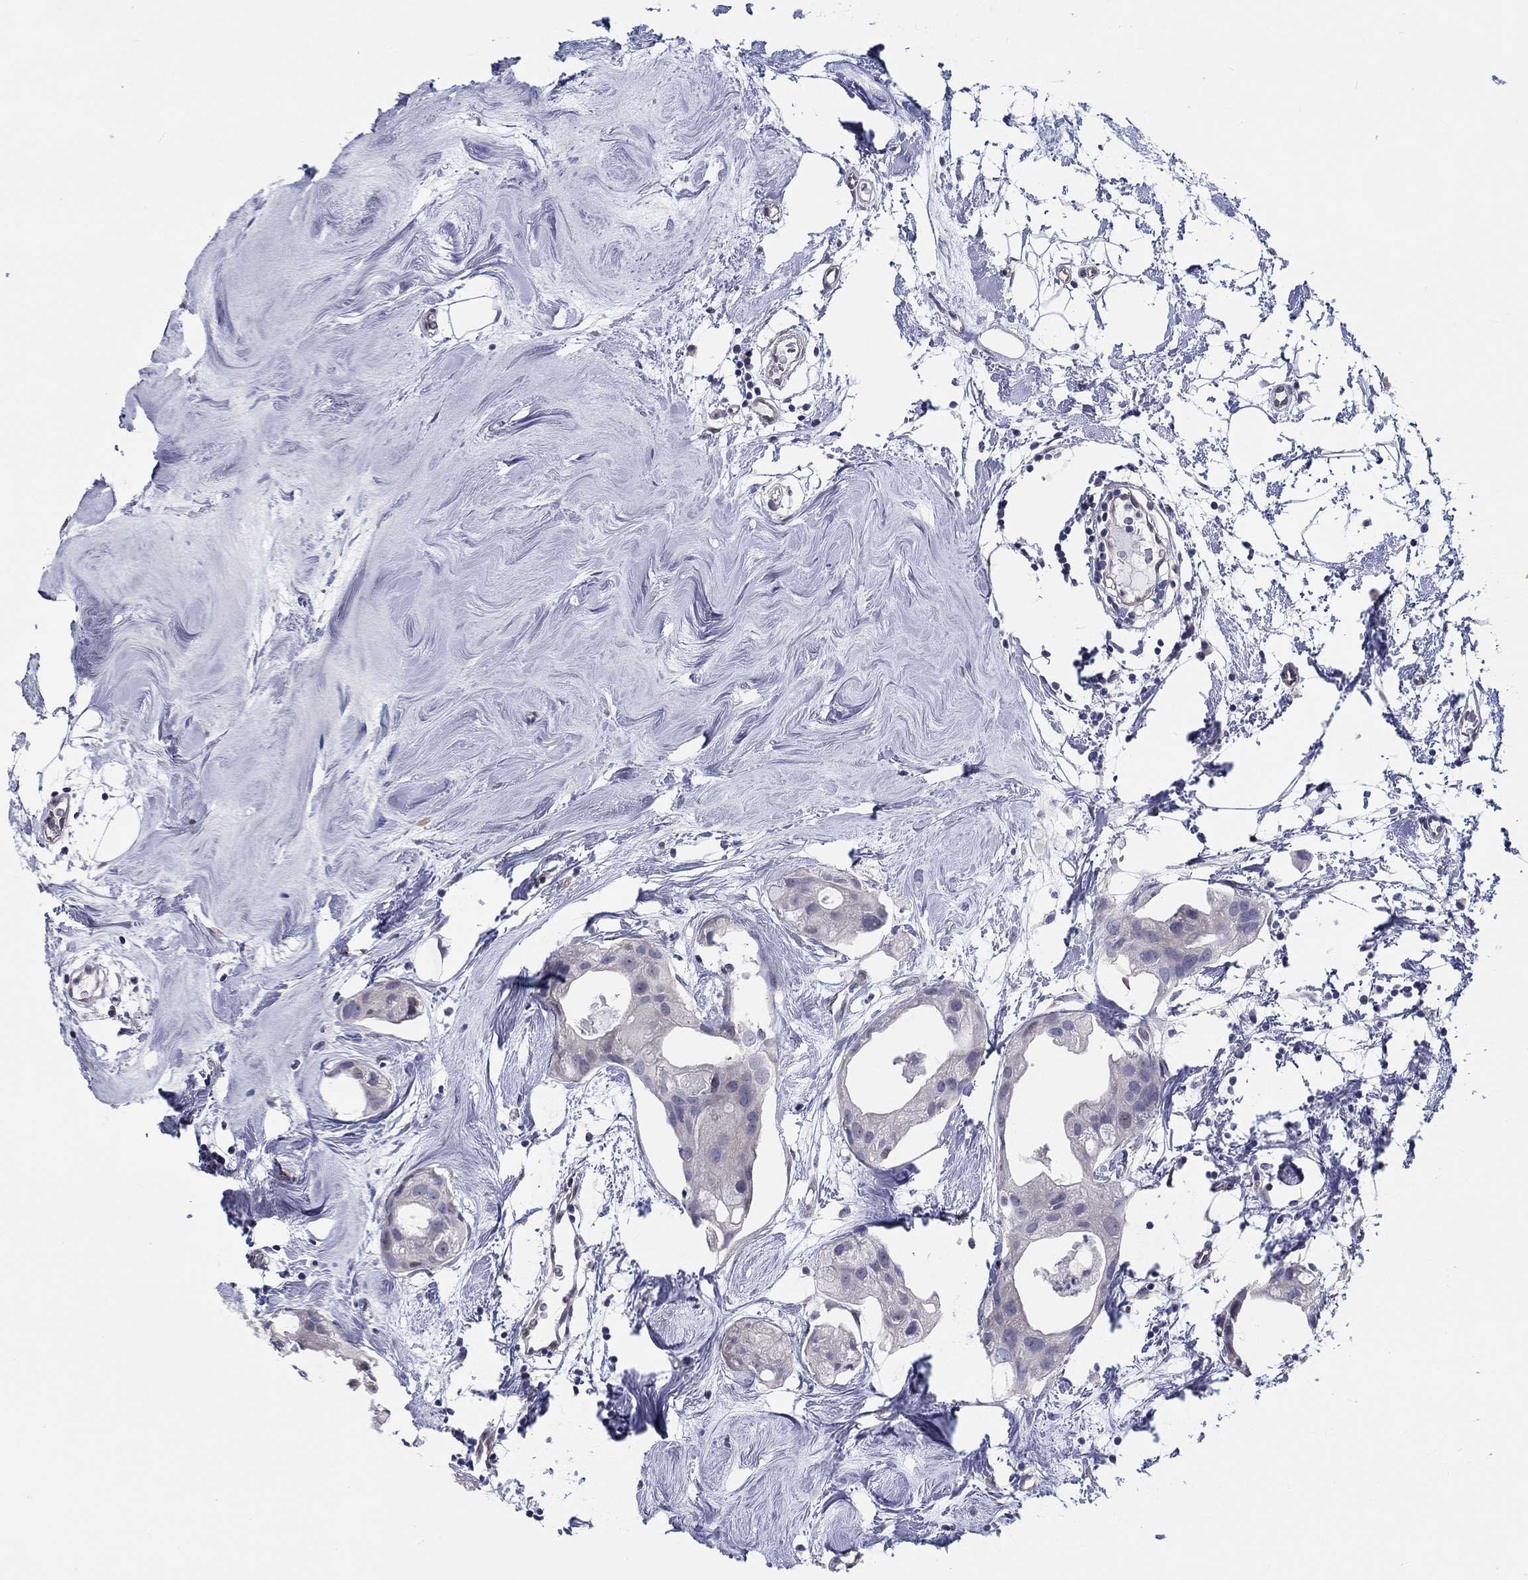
{"staining": {"intensity": "negative", "quantity": "none", "location": "none"}, "tissue": "breast cancer", "cell_type": "Tumor cells", "image_type": "cancer", "snomed": [{"axis": "morphology", "description": "Normal tissue, NOS"}, {"axis": "morphology", "description": "Duct carcinoma"}, {"axis": "topography", "description": "Breast"}], "caption": "Immunohistochemistry of breast cancer shows no expression in tumor cells.", "gene": "CRYGD", "patient": {"sex": "female", "age": 40}}